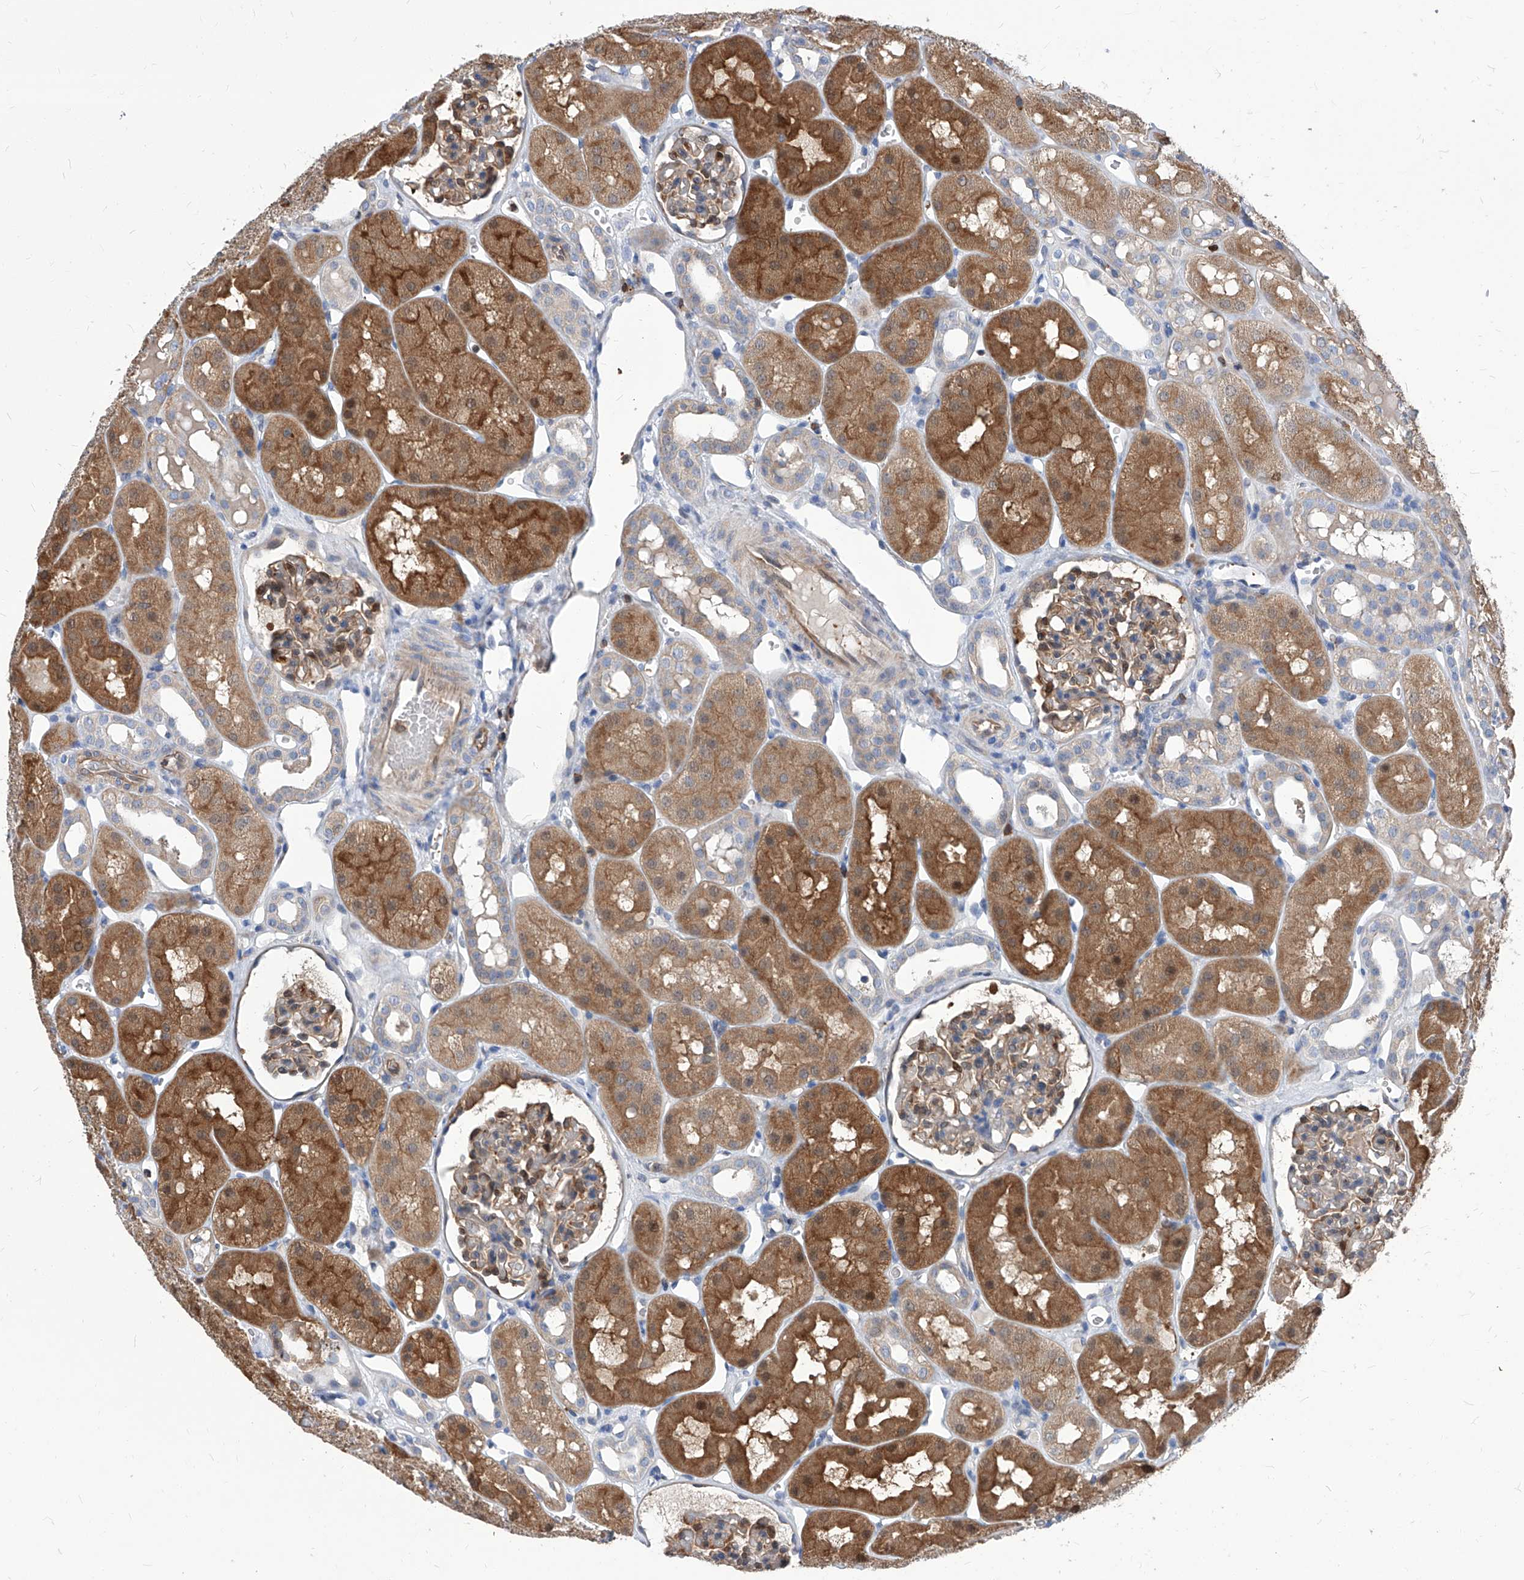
{"staining": {"intensity": "moderate", "quantity": "<25%", "location": "cytoplasmic/membranous"}, "tissue": "kidney", "cell_type": "Cells in glomeruli", "image_type": "normal", "snomed": [{"axis": "morphology", "description": "Normal tissue, NOS"}, {"axis": "topography", "description": "Kidney"}], "caption": "A low amount of moderate cytoplasmic/membranous staining is seen in about <25% of cells in glomeruli in unremarkable kidney. The protein is stained brown, and the nuclei are stained in blue (DAB IHC with brightfield microscopy, high magnification).", "gene": "ABRACL", "patient": {"sex": "male", "age": 16}}